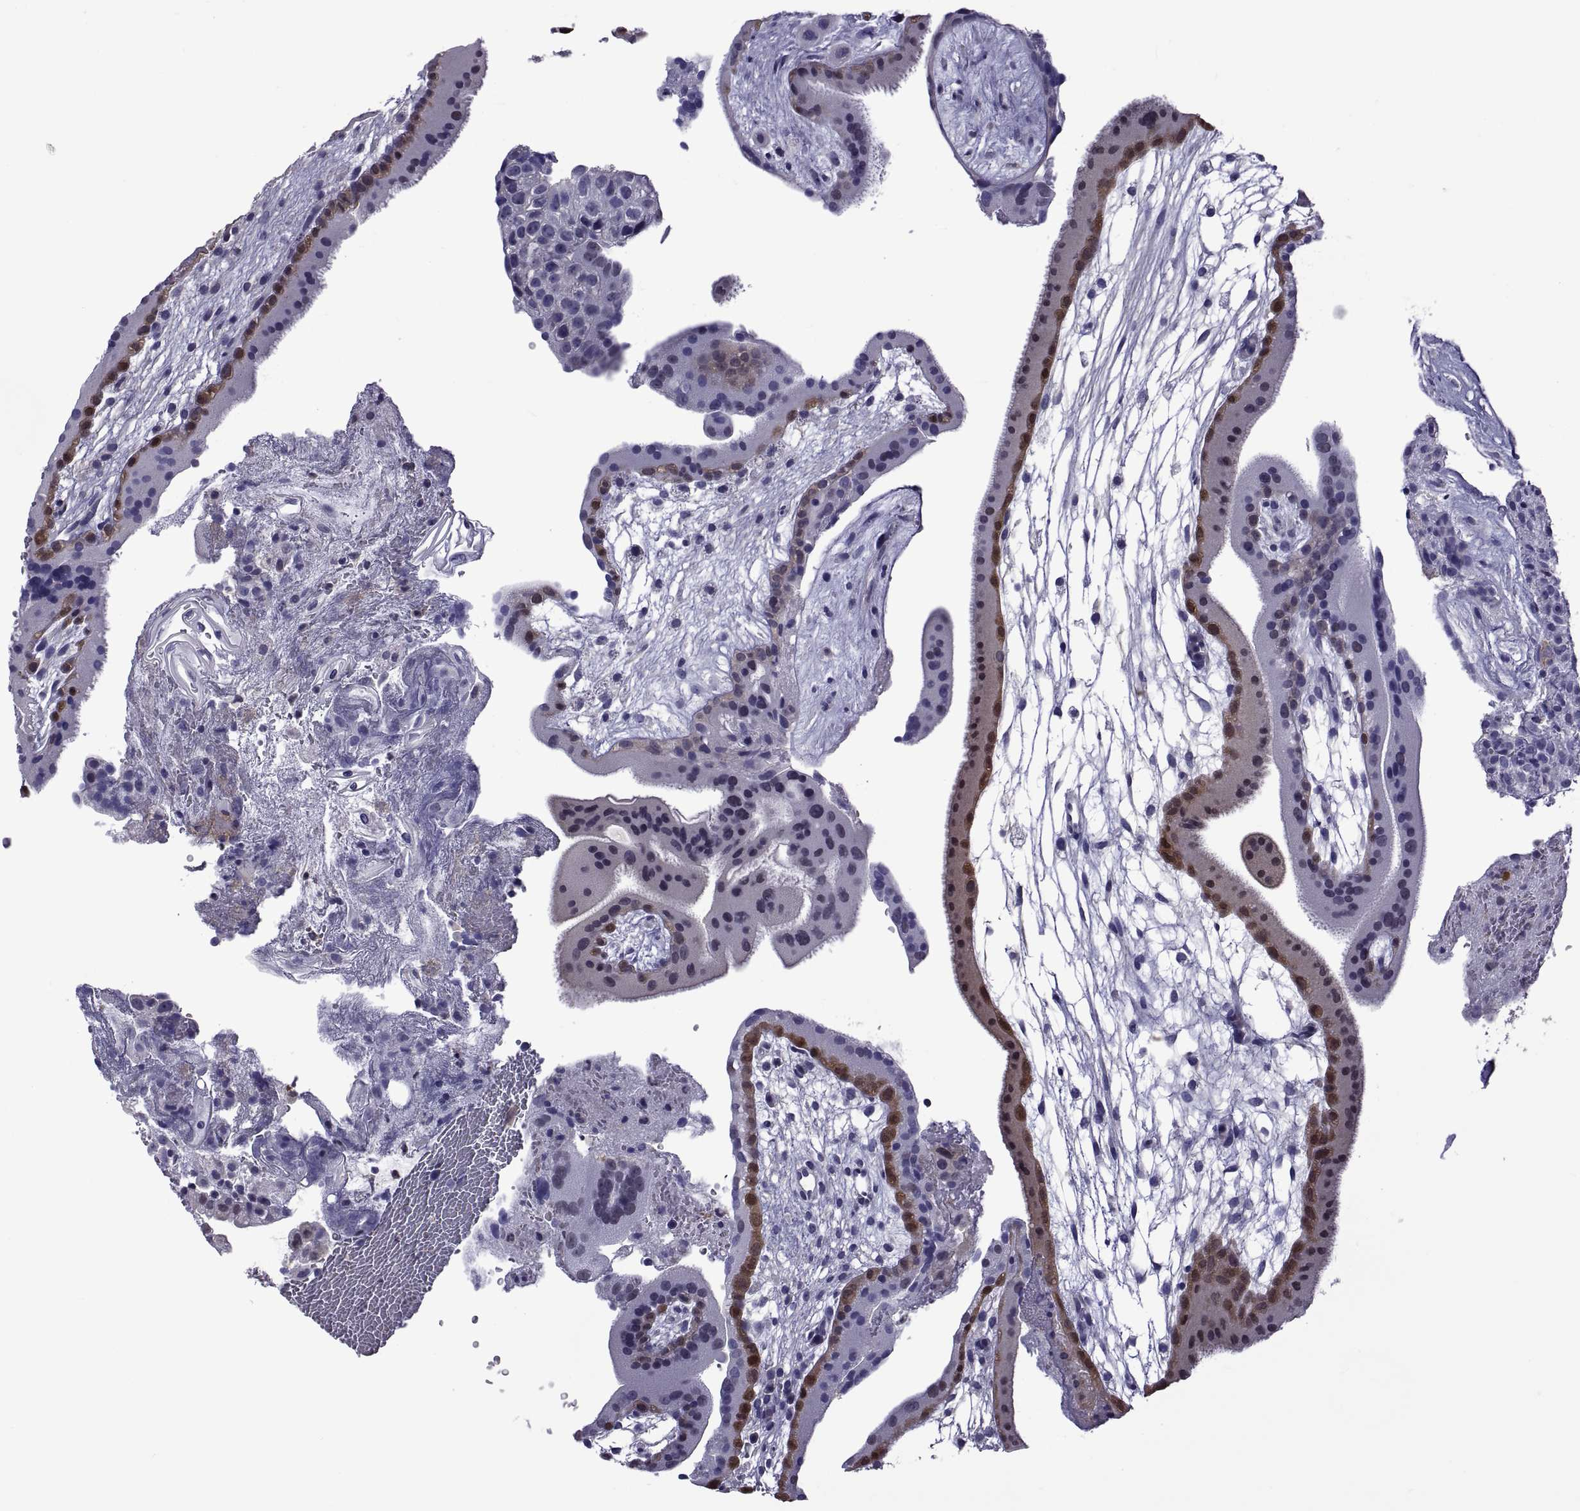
{"staining": {"intensity": "negative", "quantity": "none", "location": "none"}, "tissue": "placenta", "cell_type": "Decidual cells", "image_type": "normal", "snomed": [{"axis": "morphology", "description": "Normal tissue, NOS"}, {"axis": "topography", "description": "Placenta"}], "caption": "DAB immunohistochemical staining of normal human placenta reveals no significant staining in decidual cells. The staining is performed using DAB brown chromogen with nuclei counter-stained in using hematoxylin.", "gene": "LCN9", "patient": {"sex": "female", "age": 19}}